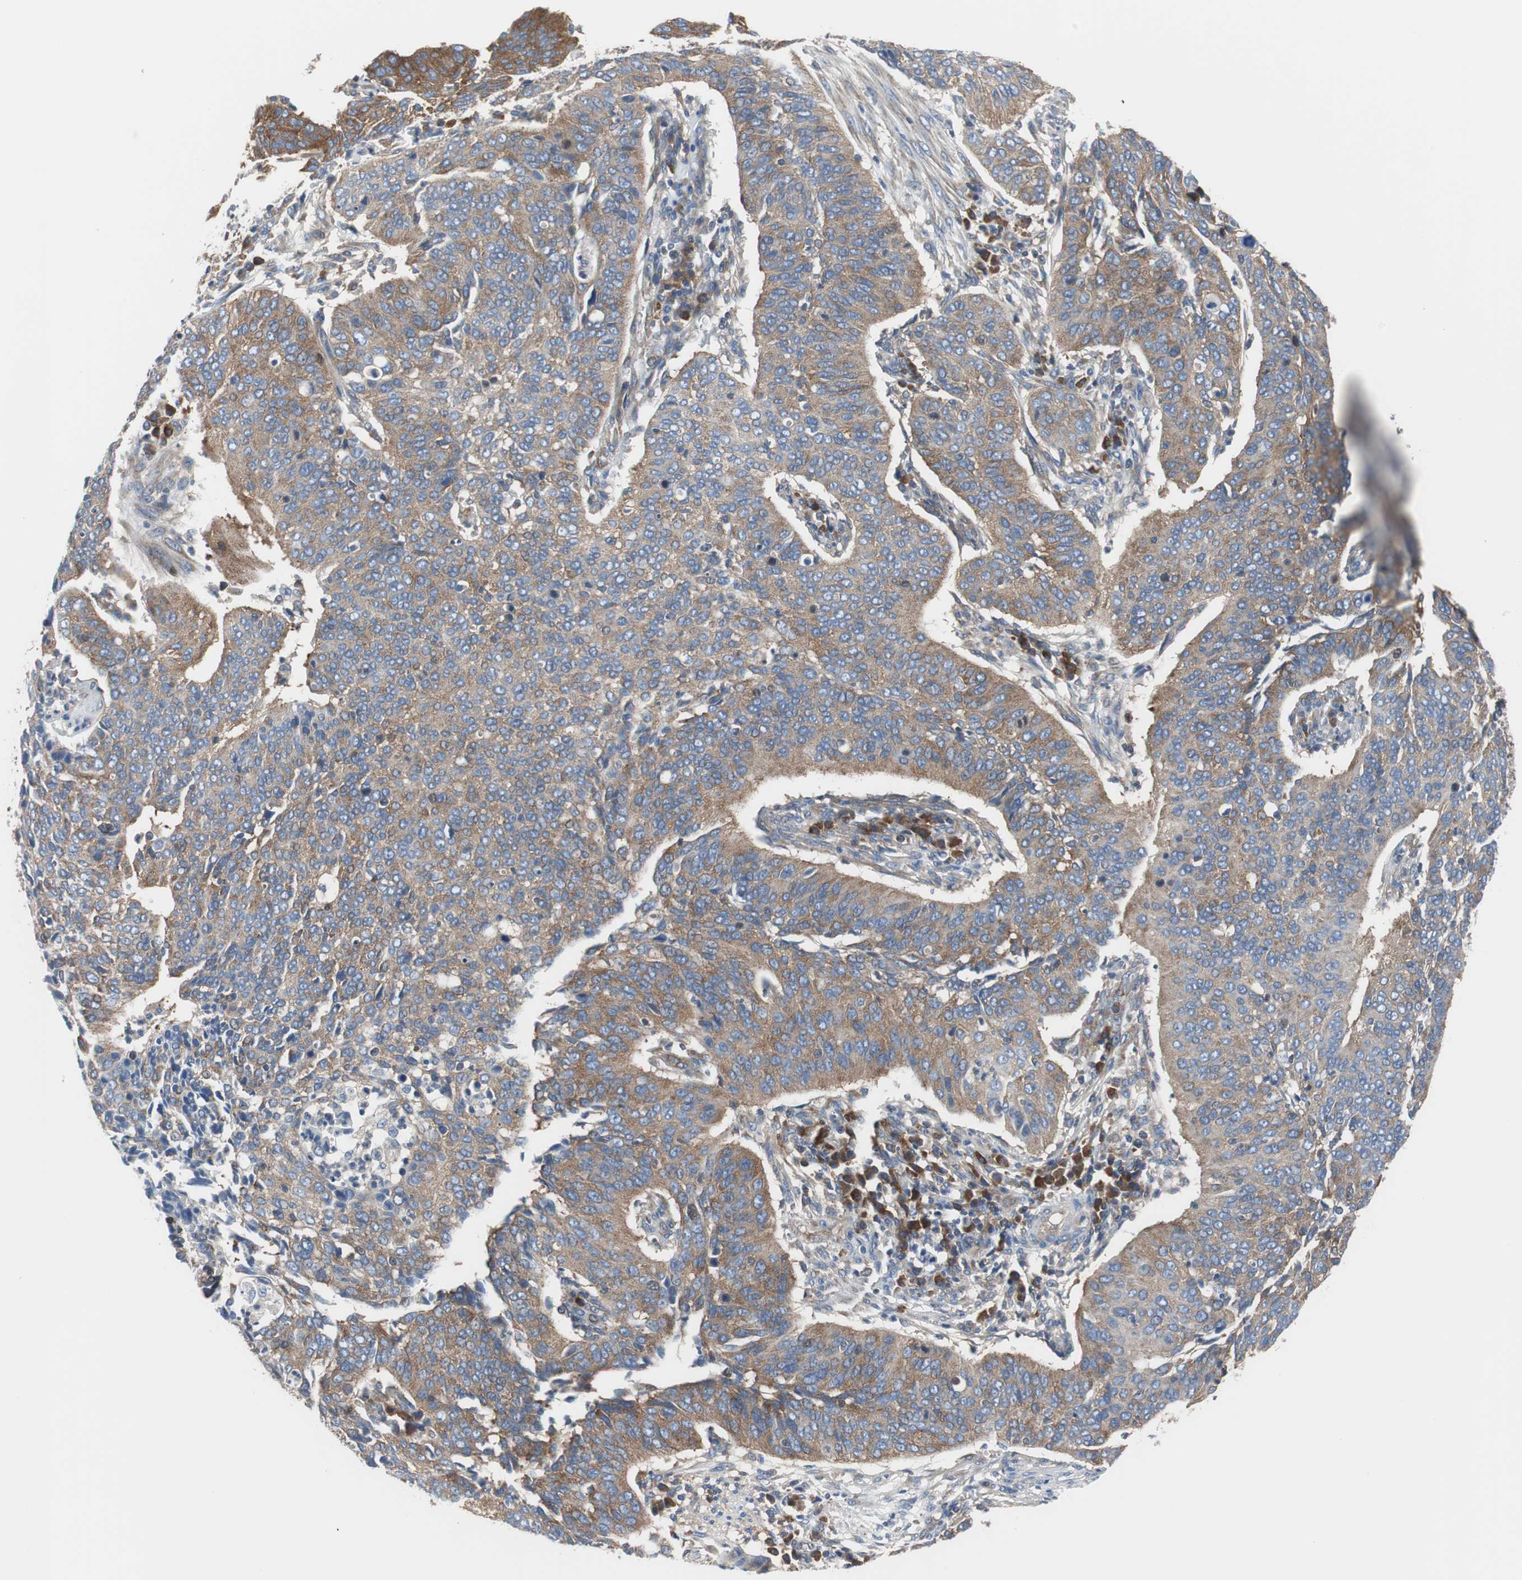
{"staining": {"intensity": "moderate", "quantity": ">75%", "location": "cytoplasmic/membranous"}, "tissue": "cervical cancer", "cell_type": "Tumor cells", "image_type": "cancer", "snomed": [{"axis": "morphology", "description": "Squamous cell carcinoma, NOS"}, {"axis": "topography", "description": "Cervix"}], "caption": "Immunohistochemistry (DAB) staining of cervical squamous cell carcinoma shows moderate cytoplasmic/membranous protein staining in about >75% of tumor cells.", "gene": "BRAF", "patient": {"sex": "female", "age": 39}}